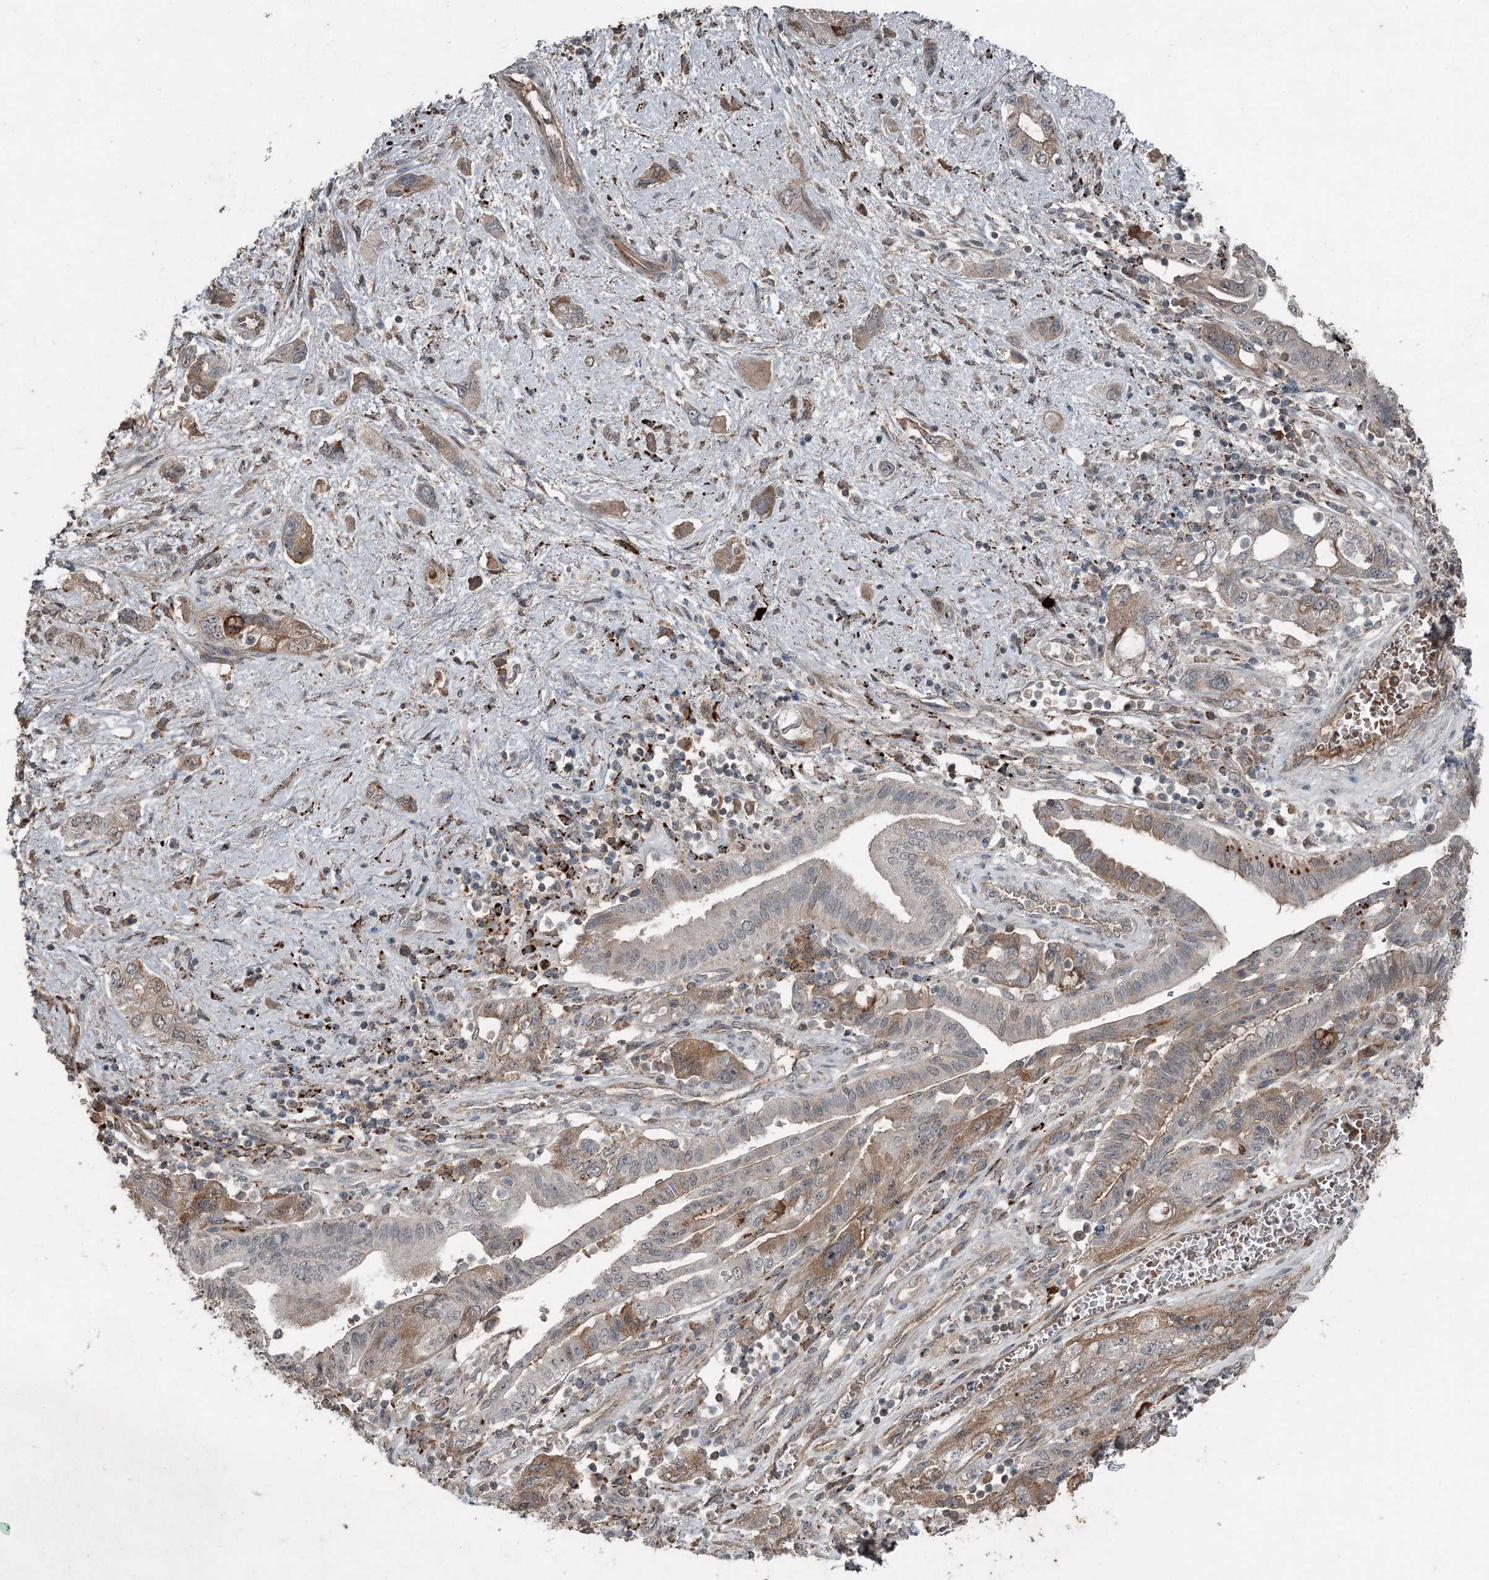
{"staining": {"intensity": "moderate", "quantity": "<25%", "location": "cytoplasmic/membranous"}, "tissue": "pancreatic cancer", "cell_type": "Tumor cells", "image_type": "cancer", "snomed": [{"axis": "morphology", "description": "Adenocarcinoma, NOS"}, {"axis": "topography", "description": "Pancreas"}], "caption": "Immunohistochemical staining of pancreatic adenocarcinoma reveals low levels of moderate cytoplasmic/membranous staining in about <25% of tumor cells.", "gene": "SLC39A8", "patient": {"sex": "female", "age": 73}}